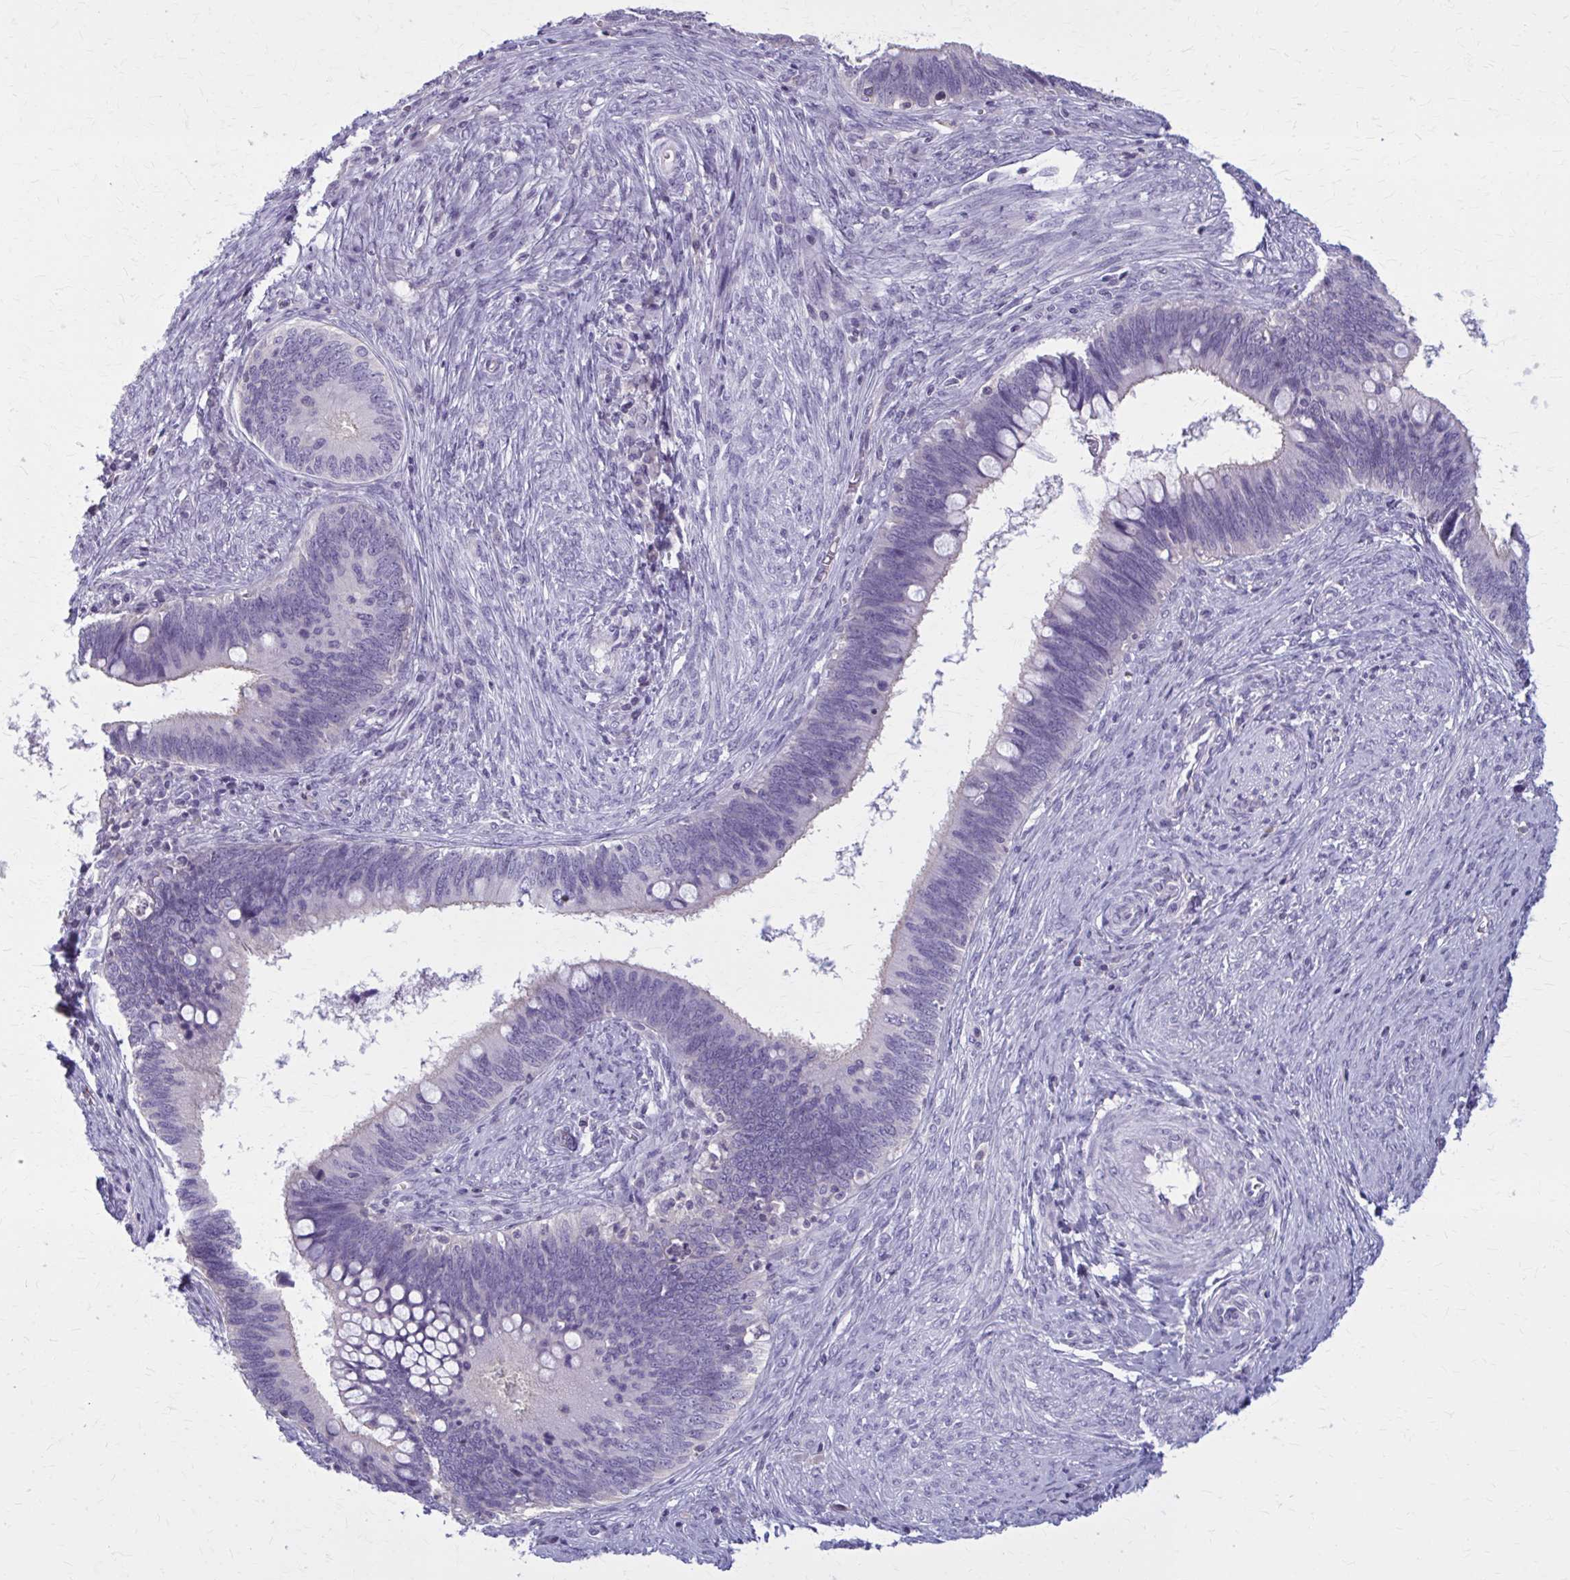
{"staining": {"intensity": "negative", "quantity": "none", "location": "none"}, "tissue": "cervical cancer", "cell_type": "Tumor cells", "image_type": "cancer", "snomed": [{"axis": "morphology", "description": "Adenocarcinoma, NOS"}, {"axis": "topography", "description": "Cervix"}], "caption": "This is an immunohistochemistry (IHC) micrograph of cervical cancer (adenocarcinoma). There is no staining in tumor cells.", "gene": "OR4A47", "patient": {"sex": "female", "age": 42}}